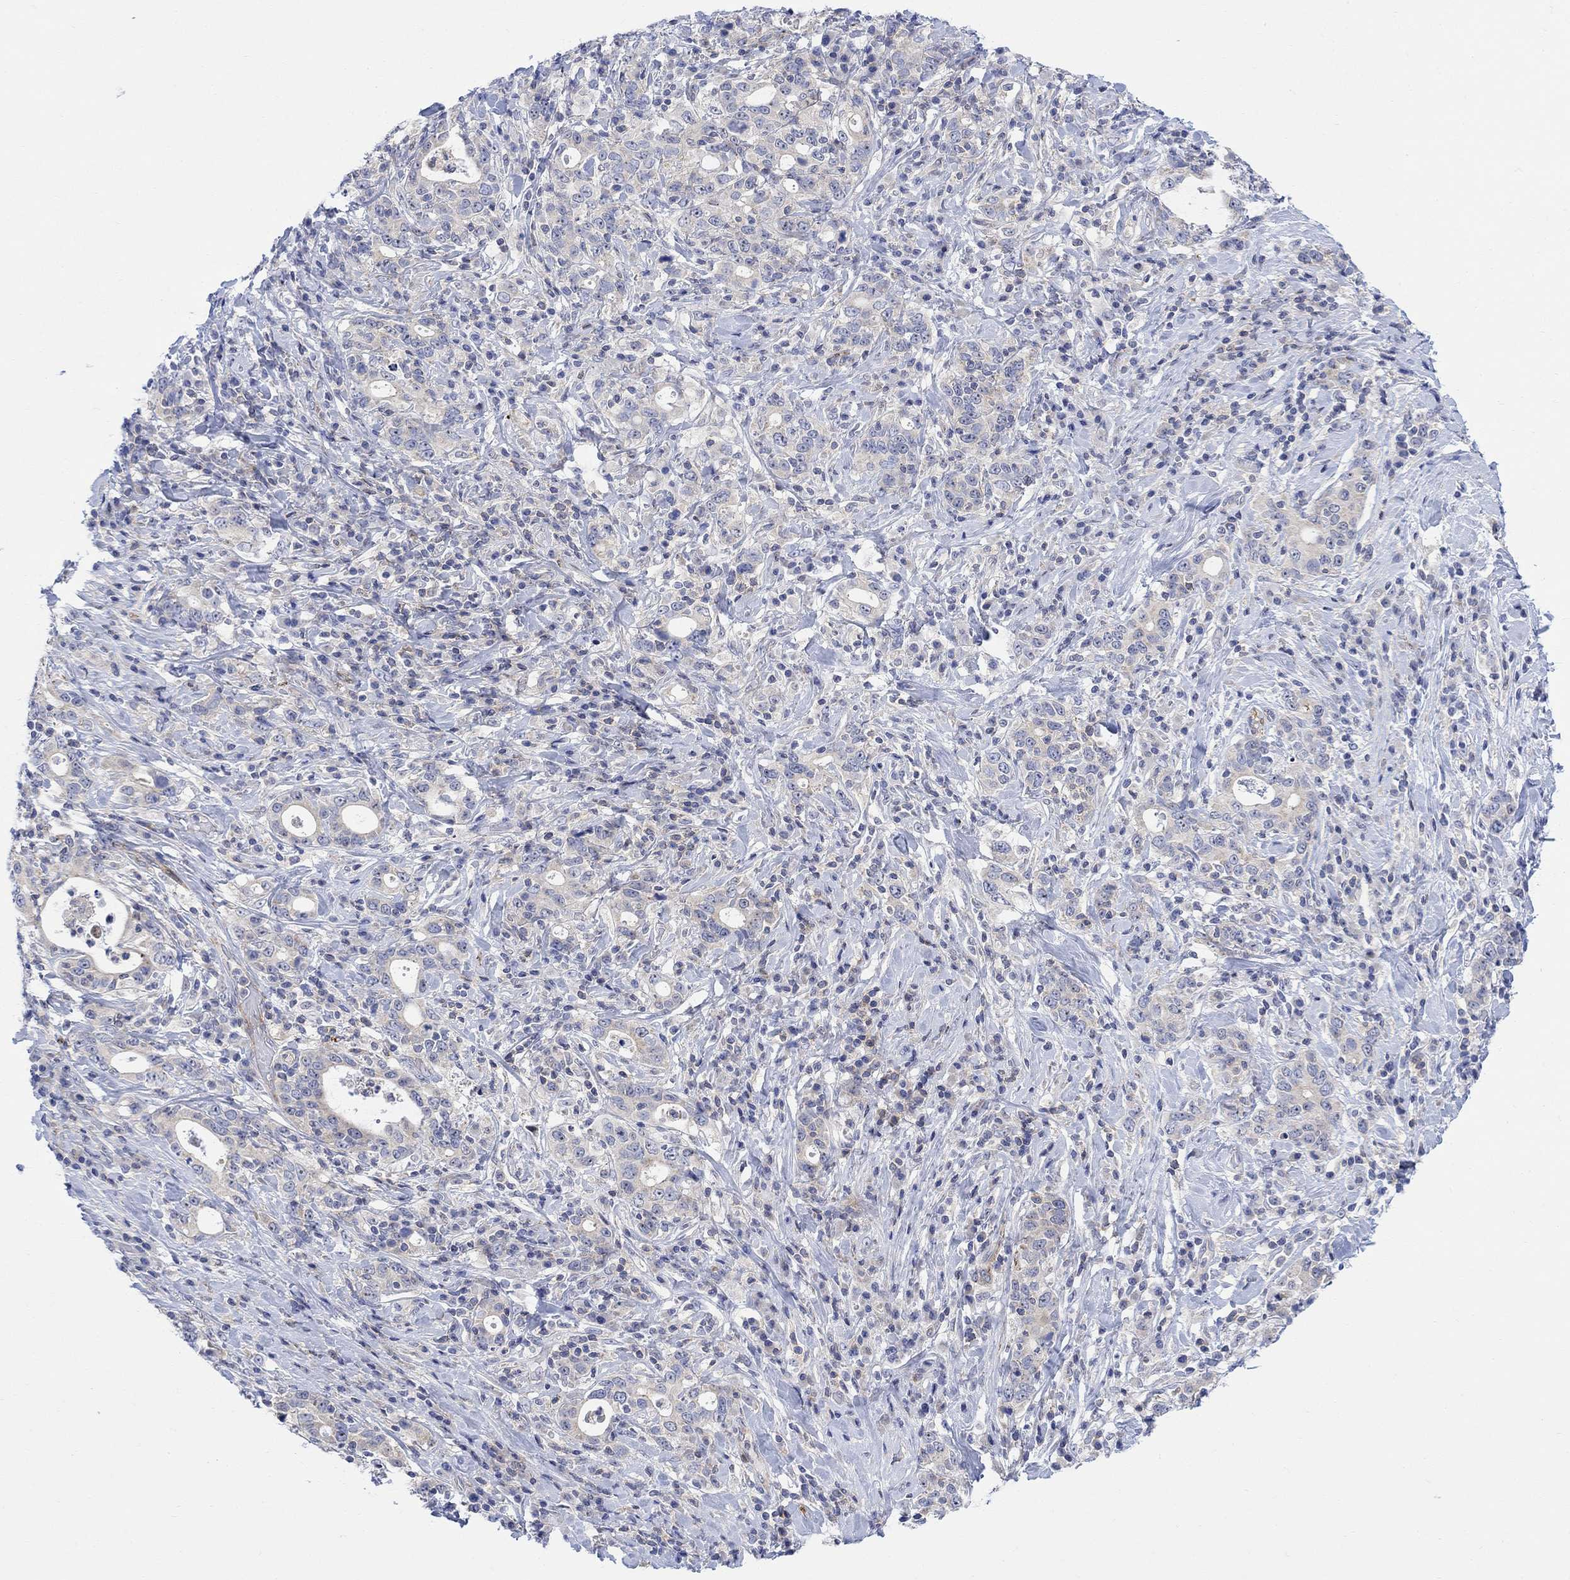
{"staining": {"intensity": "weak", "quantity": "<25%", "location": "cytoplasmic/membranous"}, "tissue": "stomach cancer", "cell_type": "Tumor cells", "image_type": "cancer", "snomed": [{"axis": "morphology", "description": "Adenocarcinoma, NOS"}, {"axis": "topography", "description": "Stomach"}], "caption": "High power microscopy photomicrograph of an immunohistochemistry (IHC) image of stomach cancer (adenocarcinoma), revealing no significant staining in tumor cells.", "gene": "ARSK", "patient": {"sex": "male", "age": 79}}